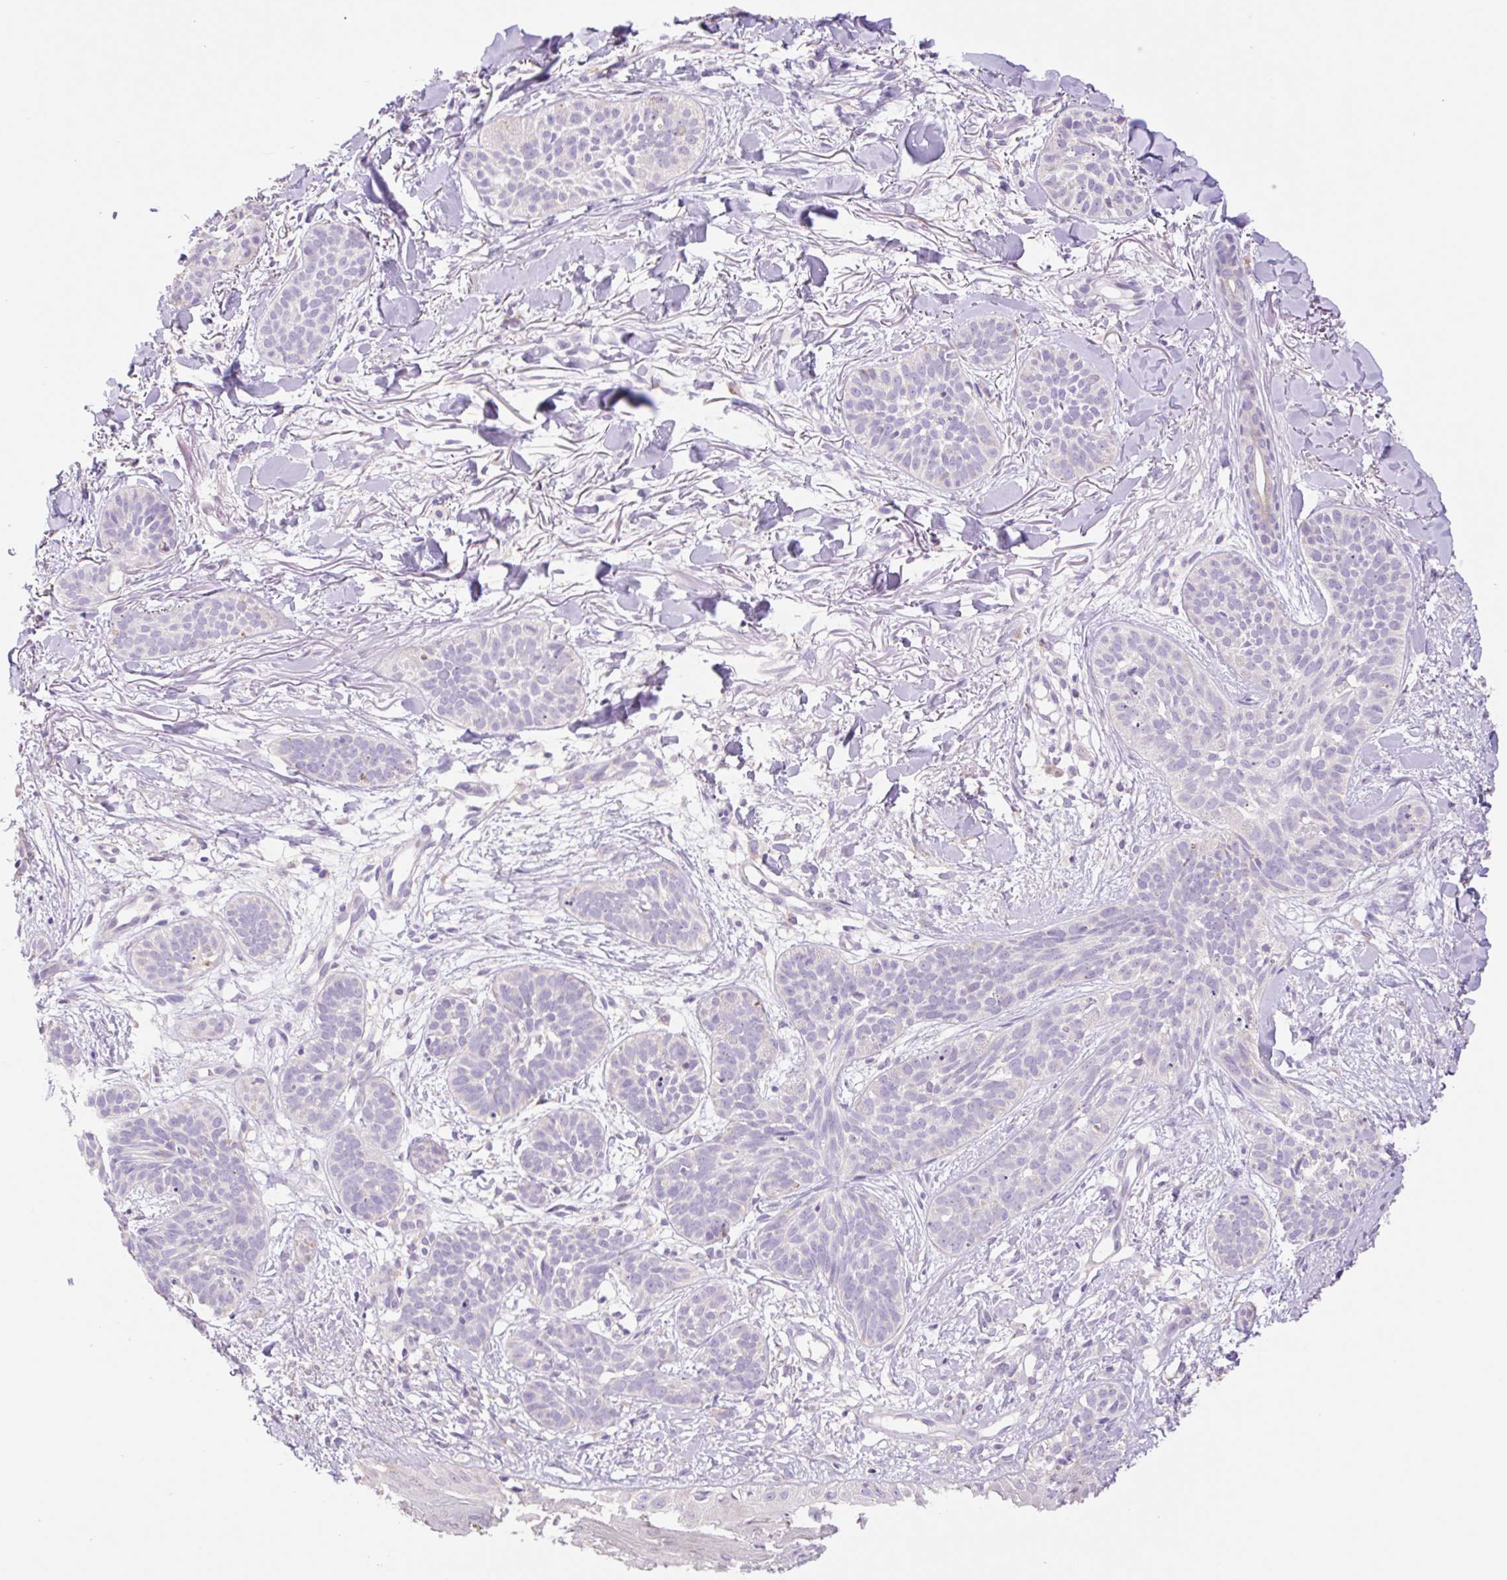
{"staining": {"intensity": "negative", "quantity": "none", "location": "none"}, "tissue": "skin cancer", "cell_type": "Tumor cells", "image_type": "cancer", "snomed": [{"axis": "morphology", "description": "Basal cell carcinoma"}, {"axis": "topography", "description": "Skin"}], "caption": "Immunohistochemistry (IHC) of human skin cancer demonstrates no positivity in tumor cells.", "gene": "COPZ2", "patient": {"sex": "male", "age": 52}}